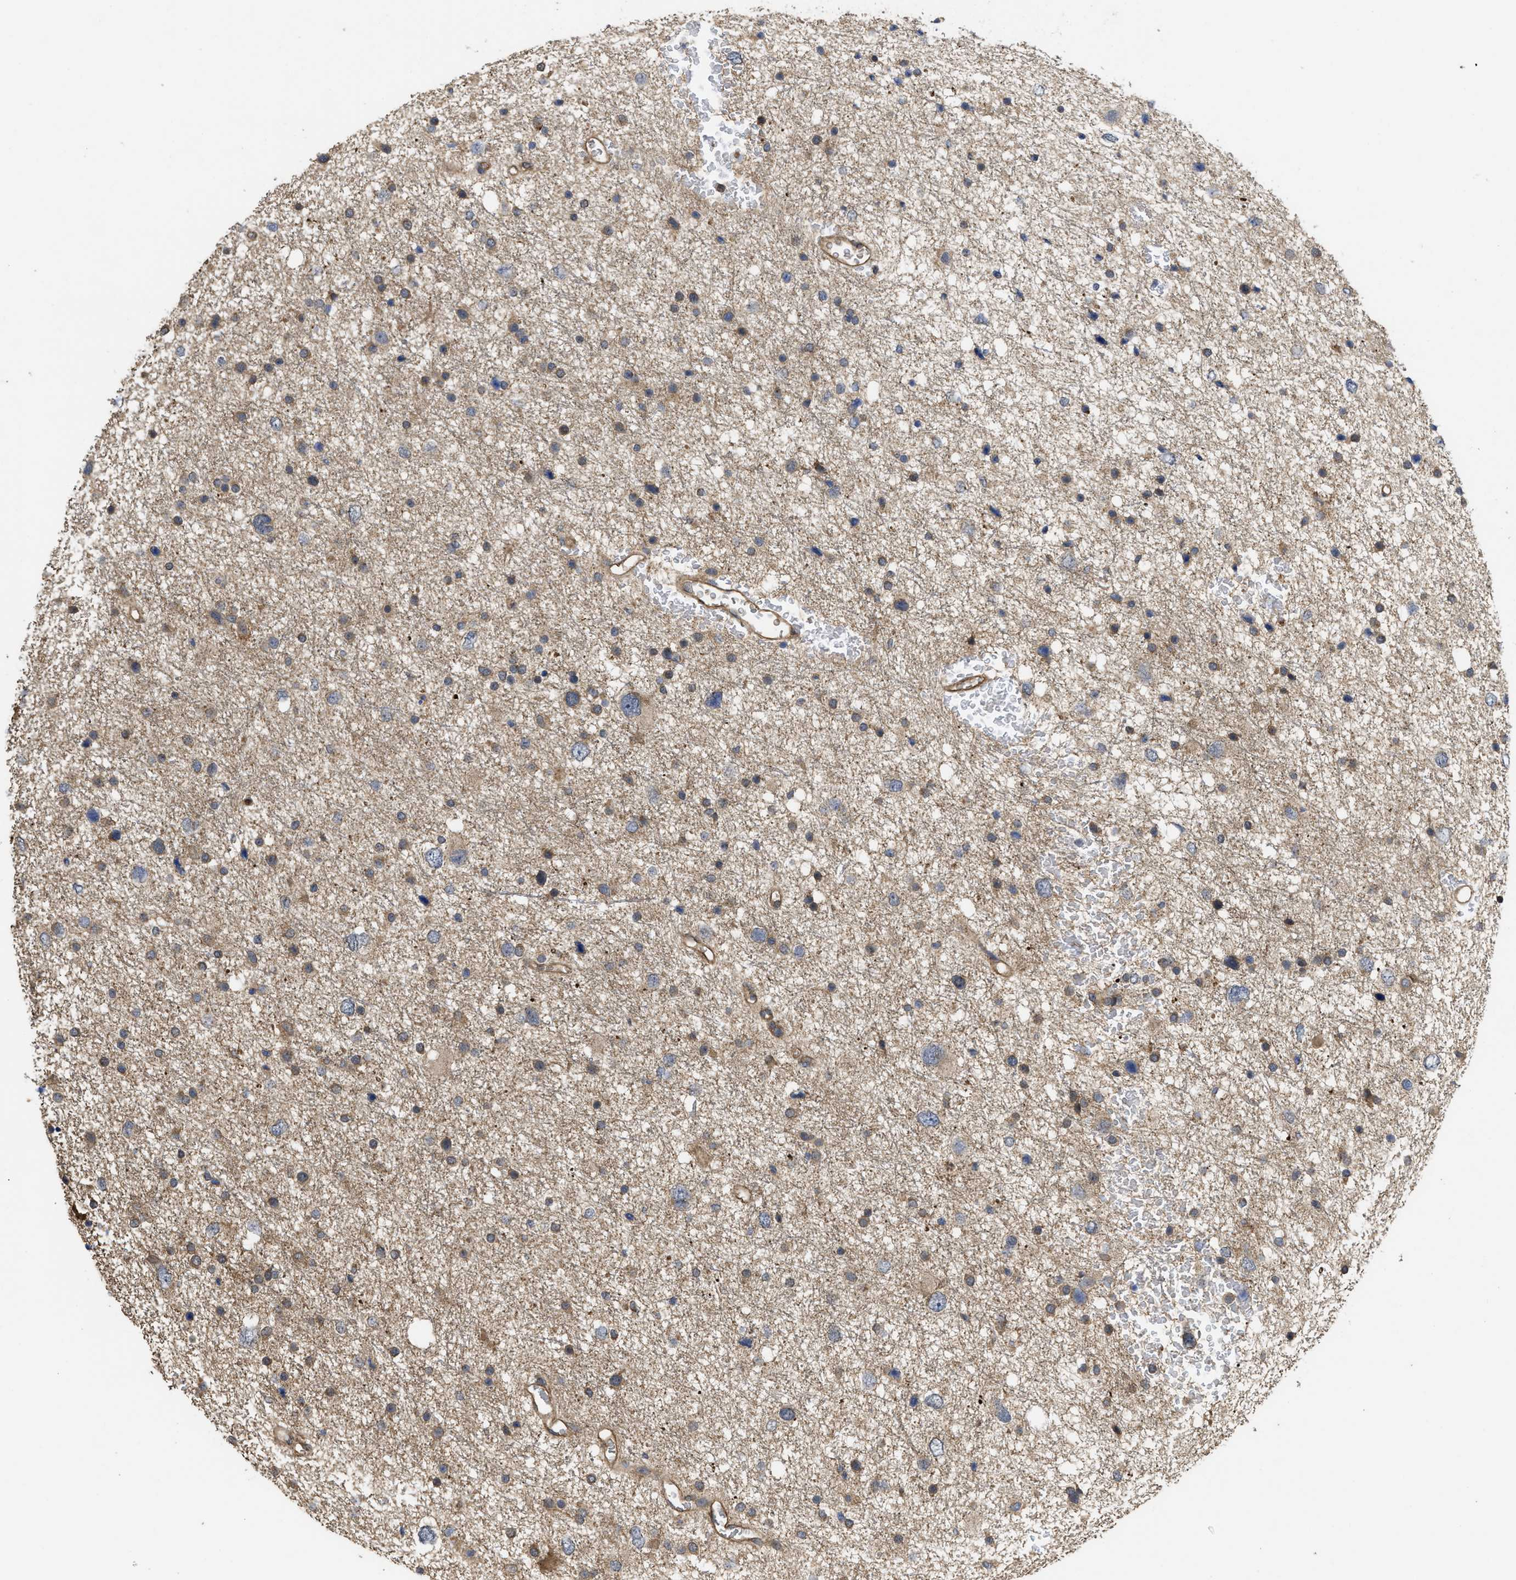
{"staining": {"intensity": "moderate", "quantity": "25%-75%", "location": "cytoplasmic/membranous"}, "tissue": "glioma", "cell_type": "Tumor cells", "image_type": "cancer", "snomed": [{"axis": "morphology", "description": "Glioma, malignant, Low grade"}, {"axis": "topography", "description": "Brain"}], "caption": "Immunohistochemistry (IHC) image of neoplastic tissue: malignant glioma (low-grade) stained using immunohistochemistry exhibits medium levels of moderate protein expression localized specifically in the cytoplasmic/membranous of tumor cells, appearing as a cytoplasmic/membranous brown color.", "gene": "FZD6", "patient": {"sex": "female", "age": 37}}